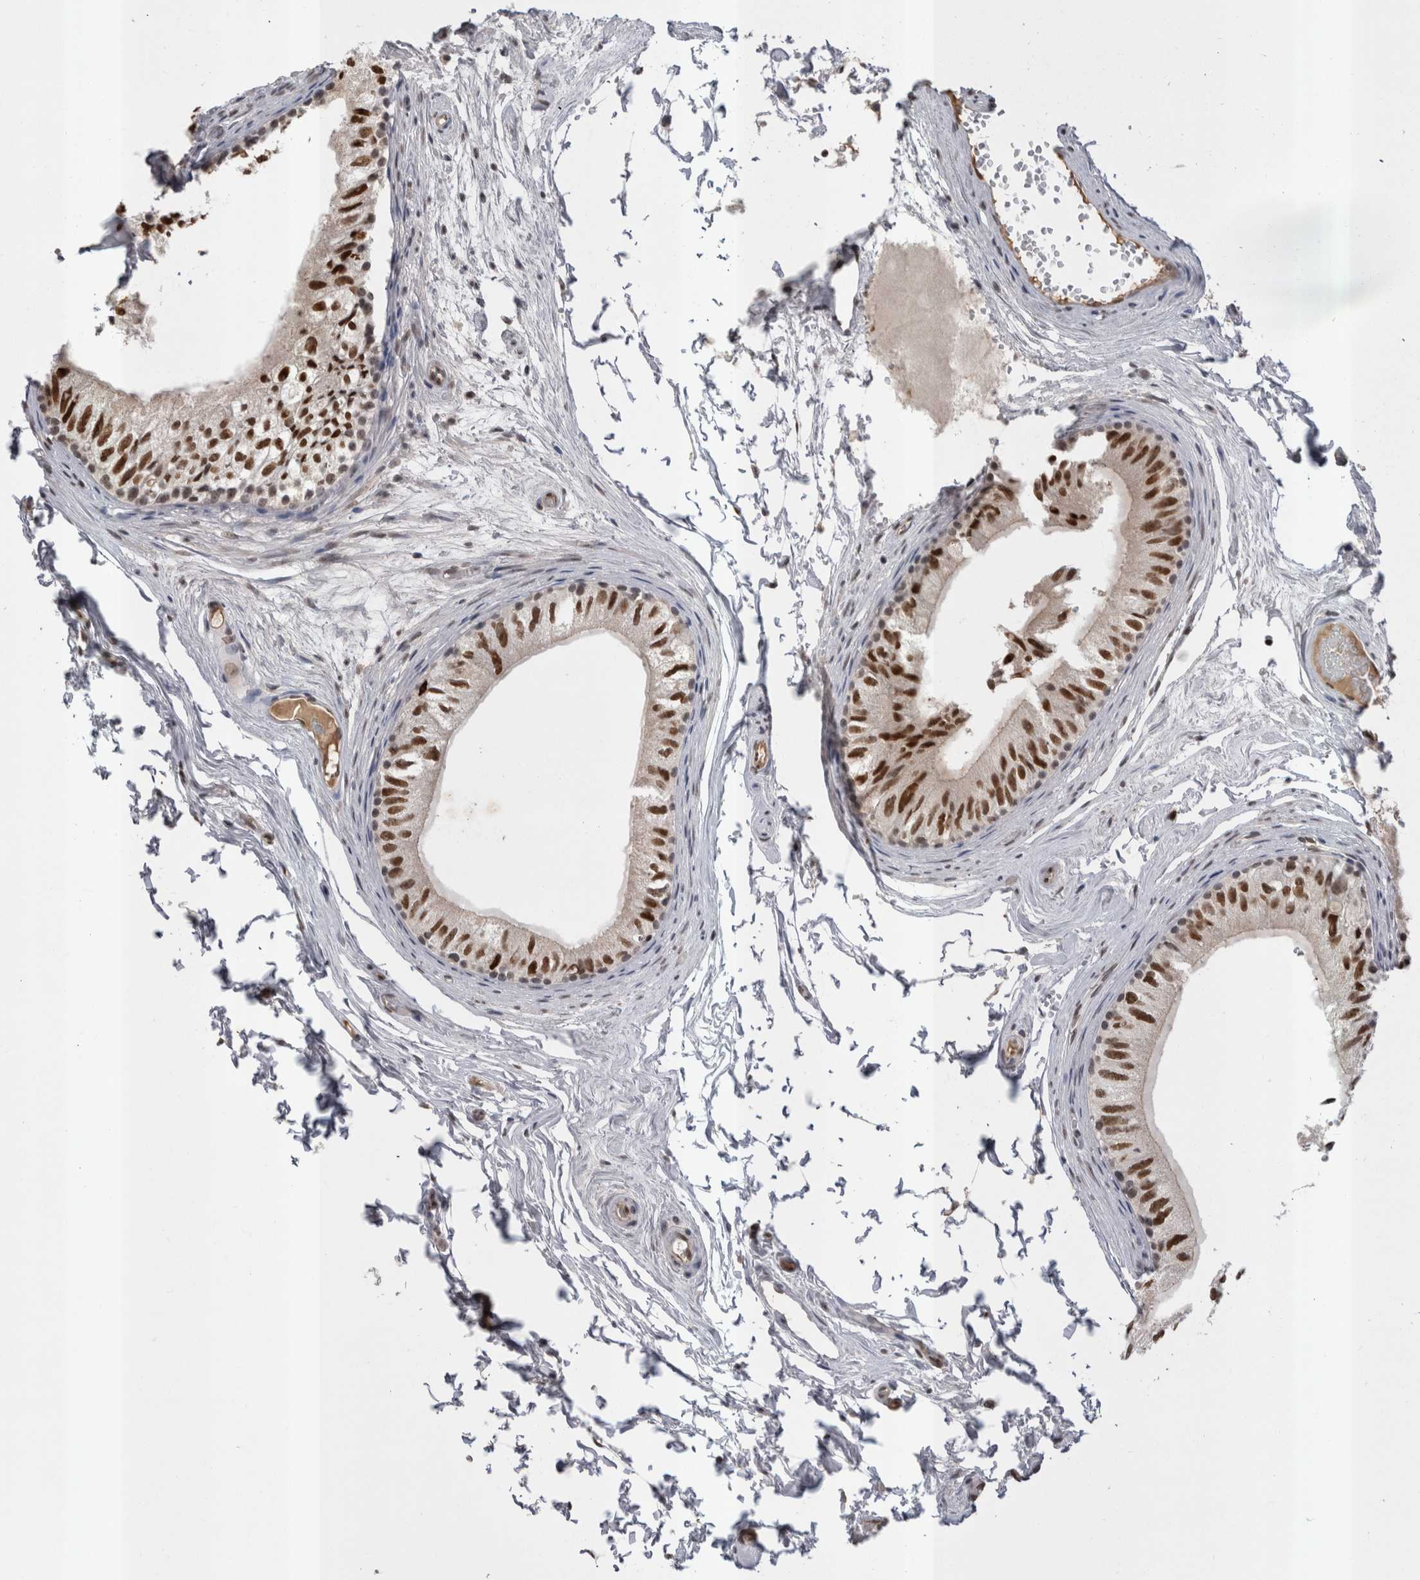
{"staining": {"intensity": "strong", "quantity": "25%-75%", "location": "nuclear"}, "tissue": "epididymis", "cell_type": "Glandular cells", "image_type": "normal", "snomed": [{"axis": "morphology", "description": "Normal tissue, NOS"}, {"axis": "topography", "description": "Epididymis"}], "caption": "IHC image of unremarkable human epididymis stained for a protein (brown), which exhibits high levels of strong nuclear staining in approximately 25%-75% of glandular cells.", "gene": "DAXX", "patient": {"sex": "male", "age": 79}}